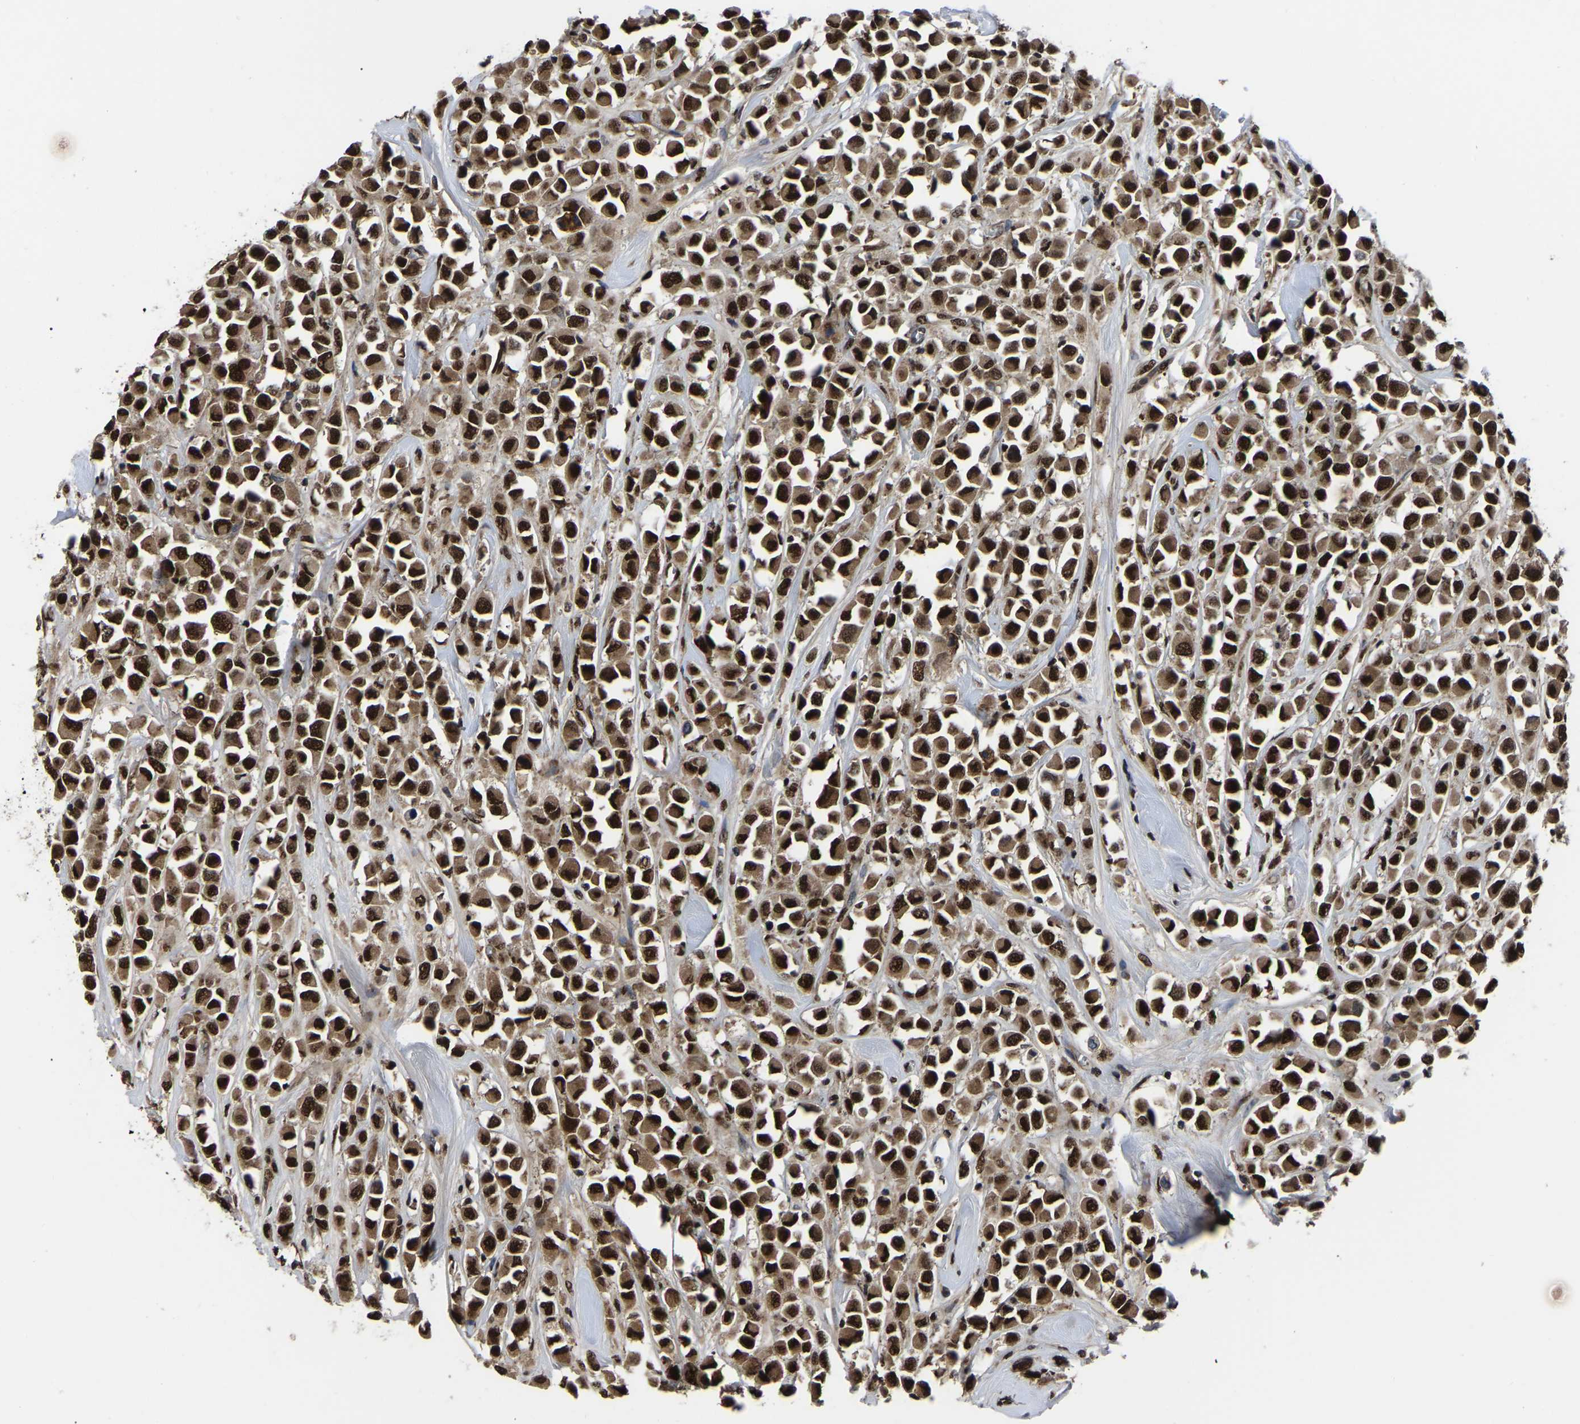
{"staining": {"intensity": "strong", "quantity": ">75%", "location": "cytoplasmic/membranous,nuclear"}, "tissue": "breast cancer", "cell_type": "Tumor cells", "image_type": "cancer", "snomed": [{"axis": "morphology", "description": "Duct carcinoma"}, {"axis": "topography", "description": "Breast"}], "caption": "Immunohistochemistry photomicrograph of neoplastic tissue: human breast intraductal carcinoma stained using IHC displays high levels of strong protein expression localized specifically in the cytoplasmic/membranous and nuclear of tumor cells, appearing as a cytoplasmic/membranous and nuclear brown color.", "gene": "TRIM35", "patient": {"sex": "female", "age": 61}}